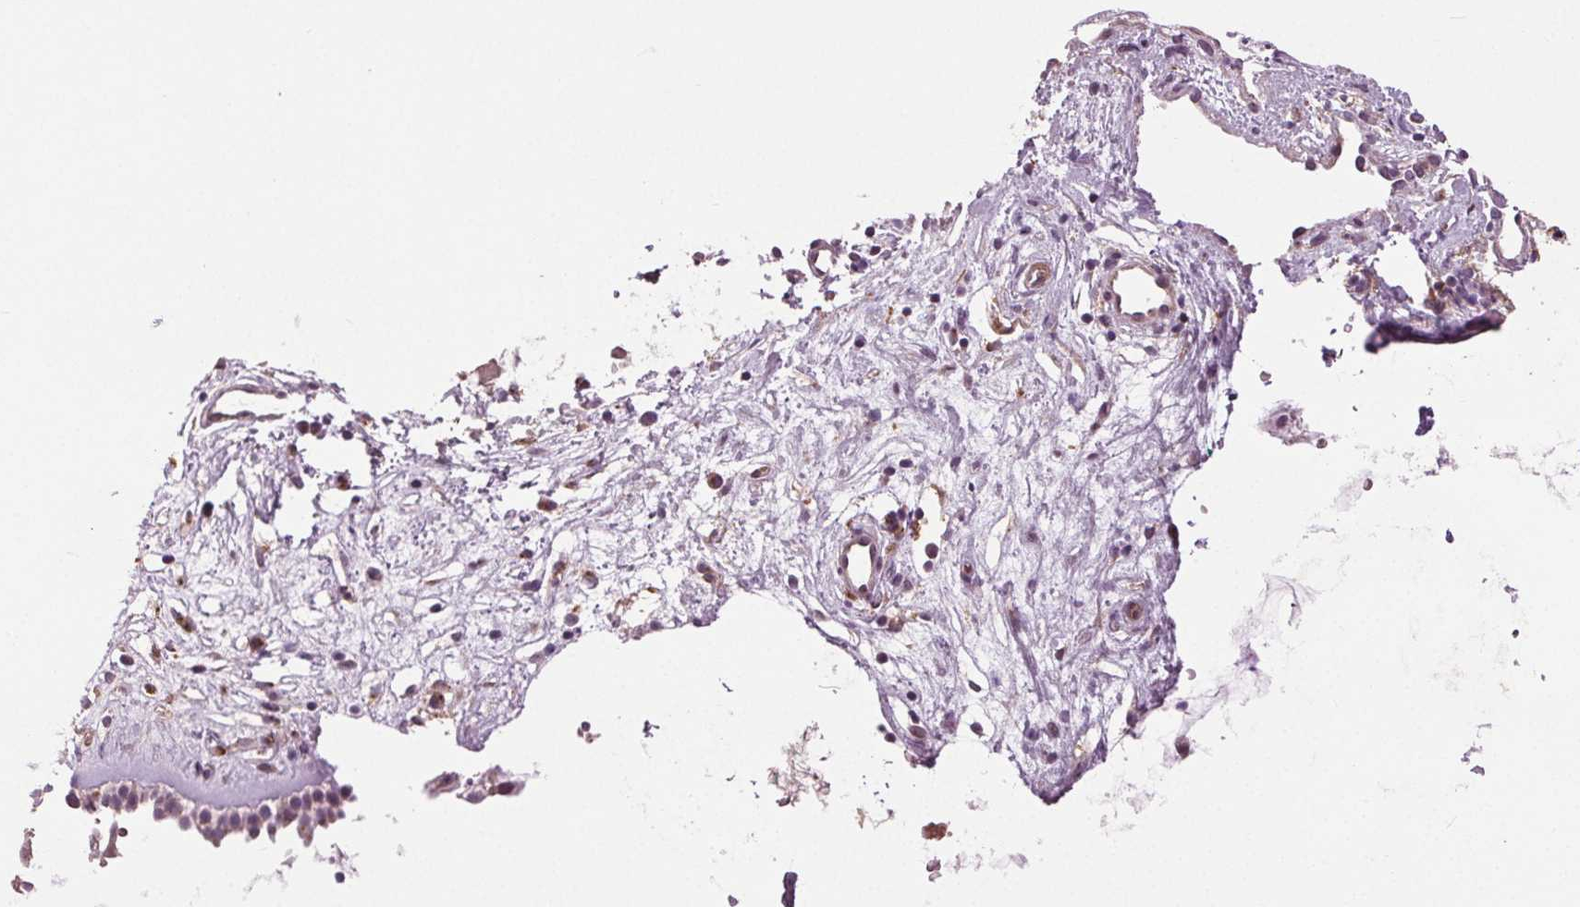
{"staining": {"intensity": "weak", "quantity": "25%-75%", "location": "cytoplasmic/membranous"}, "tissue": "nasopharynx", "cell_type": "Respiratory epithelial cells", "image_type": "normal", "snomed": [{"axis": "morphology", "description": "Normal tissue, NOS"}, {"axis": "topography", "description": "Nasopharynx"}], "caption": "Approximately 25%-75% of respiratory epithelial cells in unremarkable human nasopharynx display weak cytoplasmic/membranous protein staining as visualized by brown immunohistochemical staining.", "gene": "BSDC1", "patient": {"sex": "male", "age": 32}}